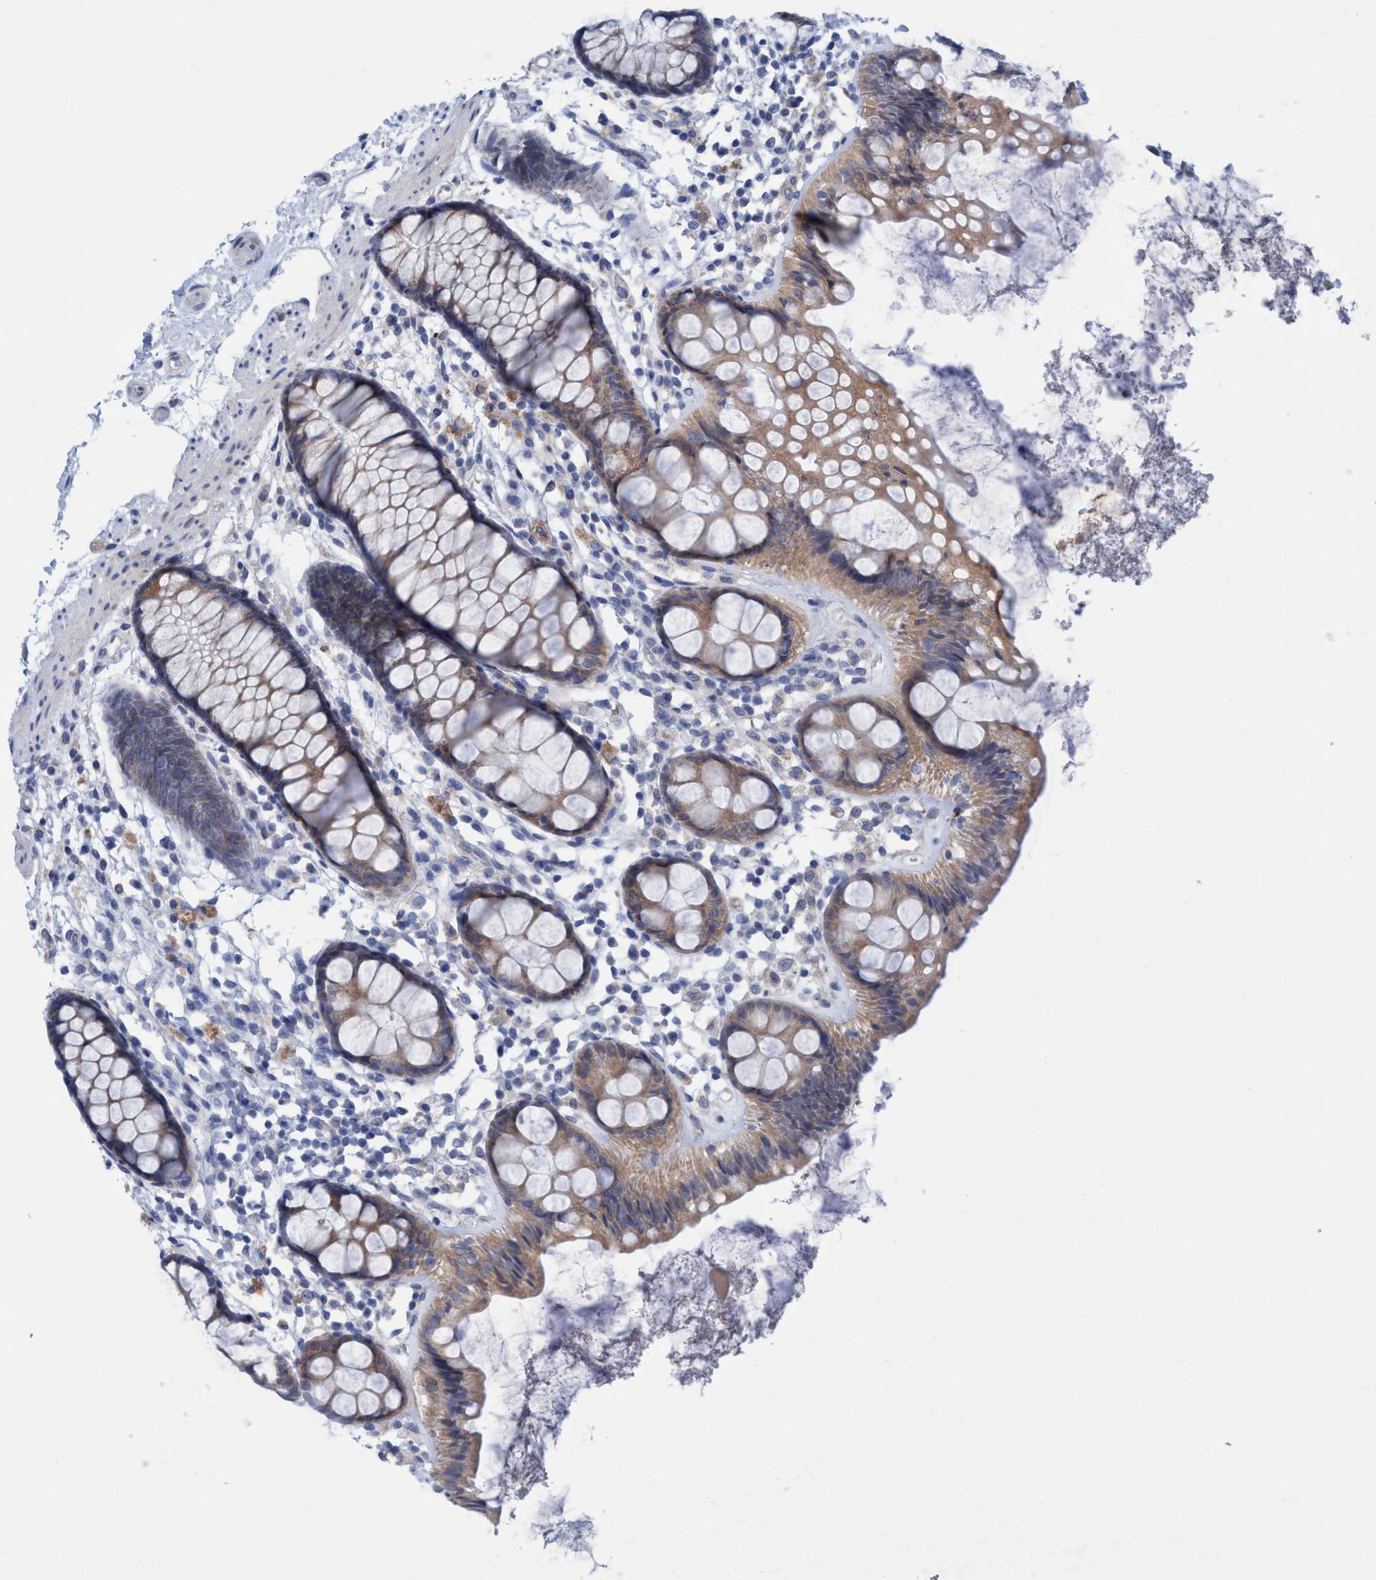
{"staining": {"intensity": "moderate", "quantity": ">75%", "location": "cytoplasmic/membranous"}, "tissue": "rectum", "cell_type": "Glandular cells", "image_type": "normal", "snomed": [{"axis": "morphology", "description": "Normal tissue, NOS"}, {"axis": "topography", "description": "Rectum"}], "caption": "Protein staining of benign rectum displays moderate cytoplasmic/membranous staining in about >75% of glandular cells.", "gene": "RSAD1", "patient": {"sex": "female", "age": 66}}